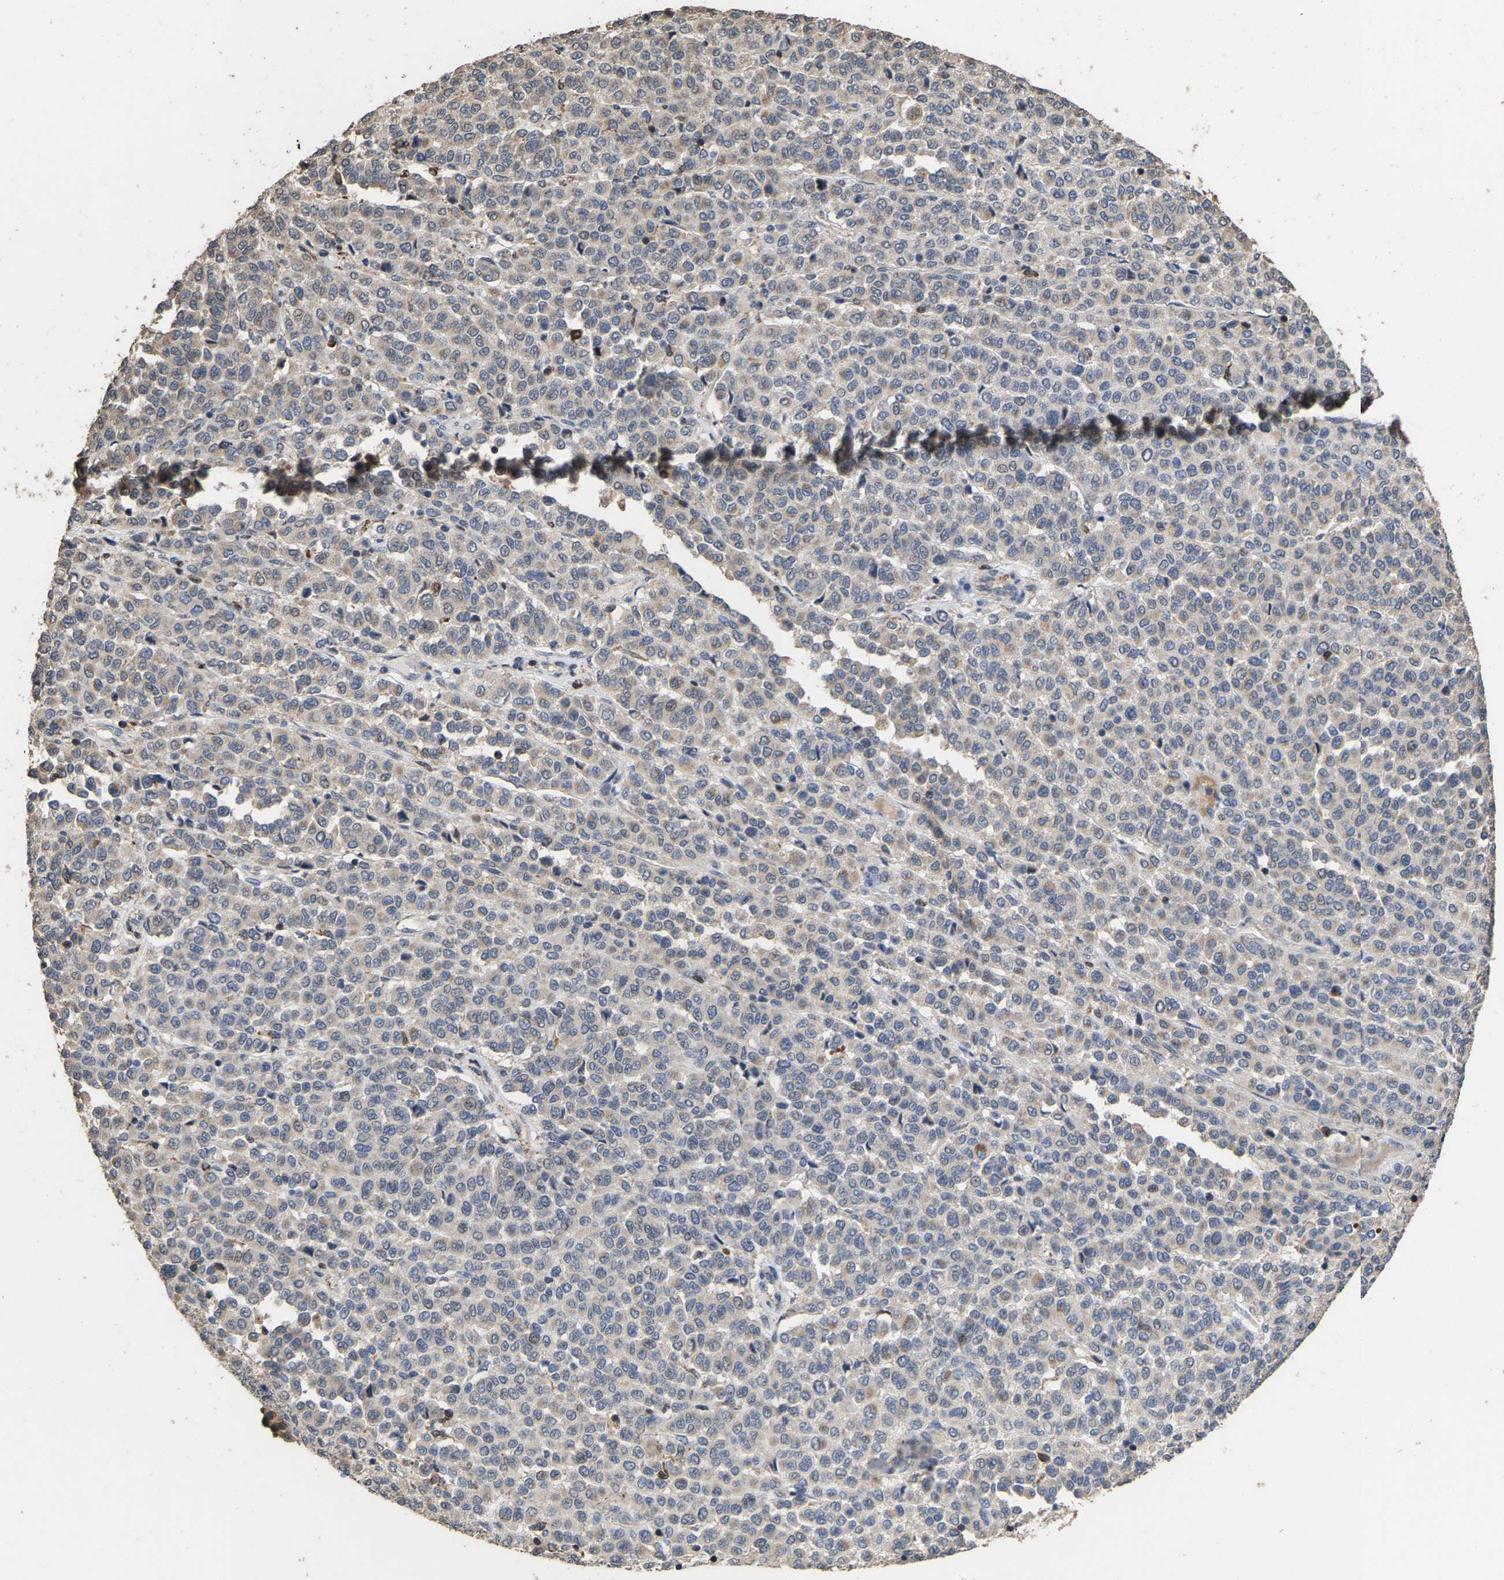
{"staining": {"intensity": "negative", "quantity": "none", "location": "none"}, "tissue": "melanoma", "cell_type": "Tumor cells", "image_type": "cancer", "snomed": [{"axis": "morphology", "description": "Malignant melanoma, Metastatic site"}, {"axis": "topography", "description": "Pancreas"}], "caption": "Histopathology image shows no significant protein positivity in tumor cells of melanoma. (DAB (3,3'-diaminobenzidine) immunohistochemistry, high magnification).", "gene": "TDRKH", "patient": {"sex": "female", "age": 30}}